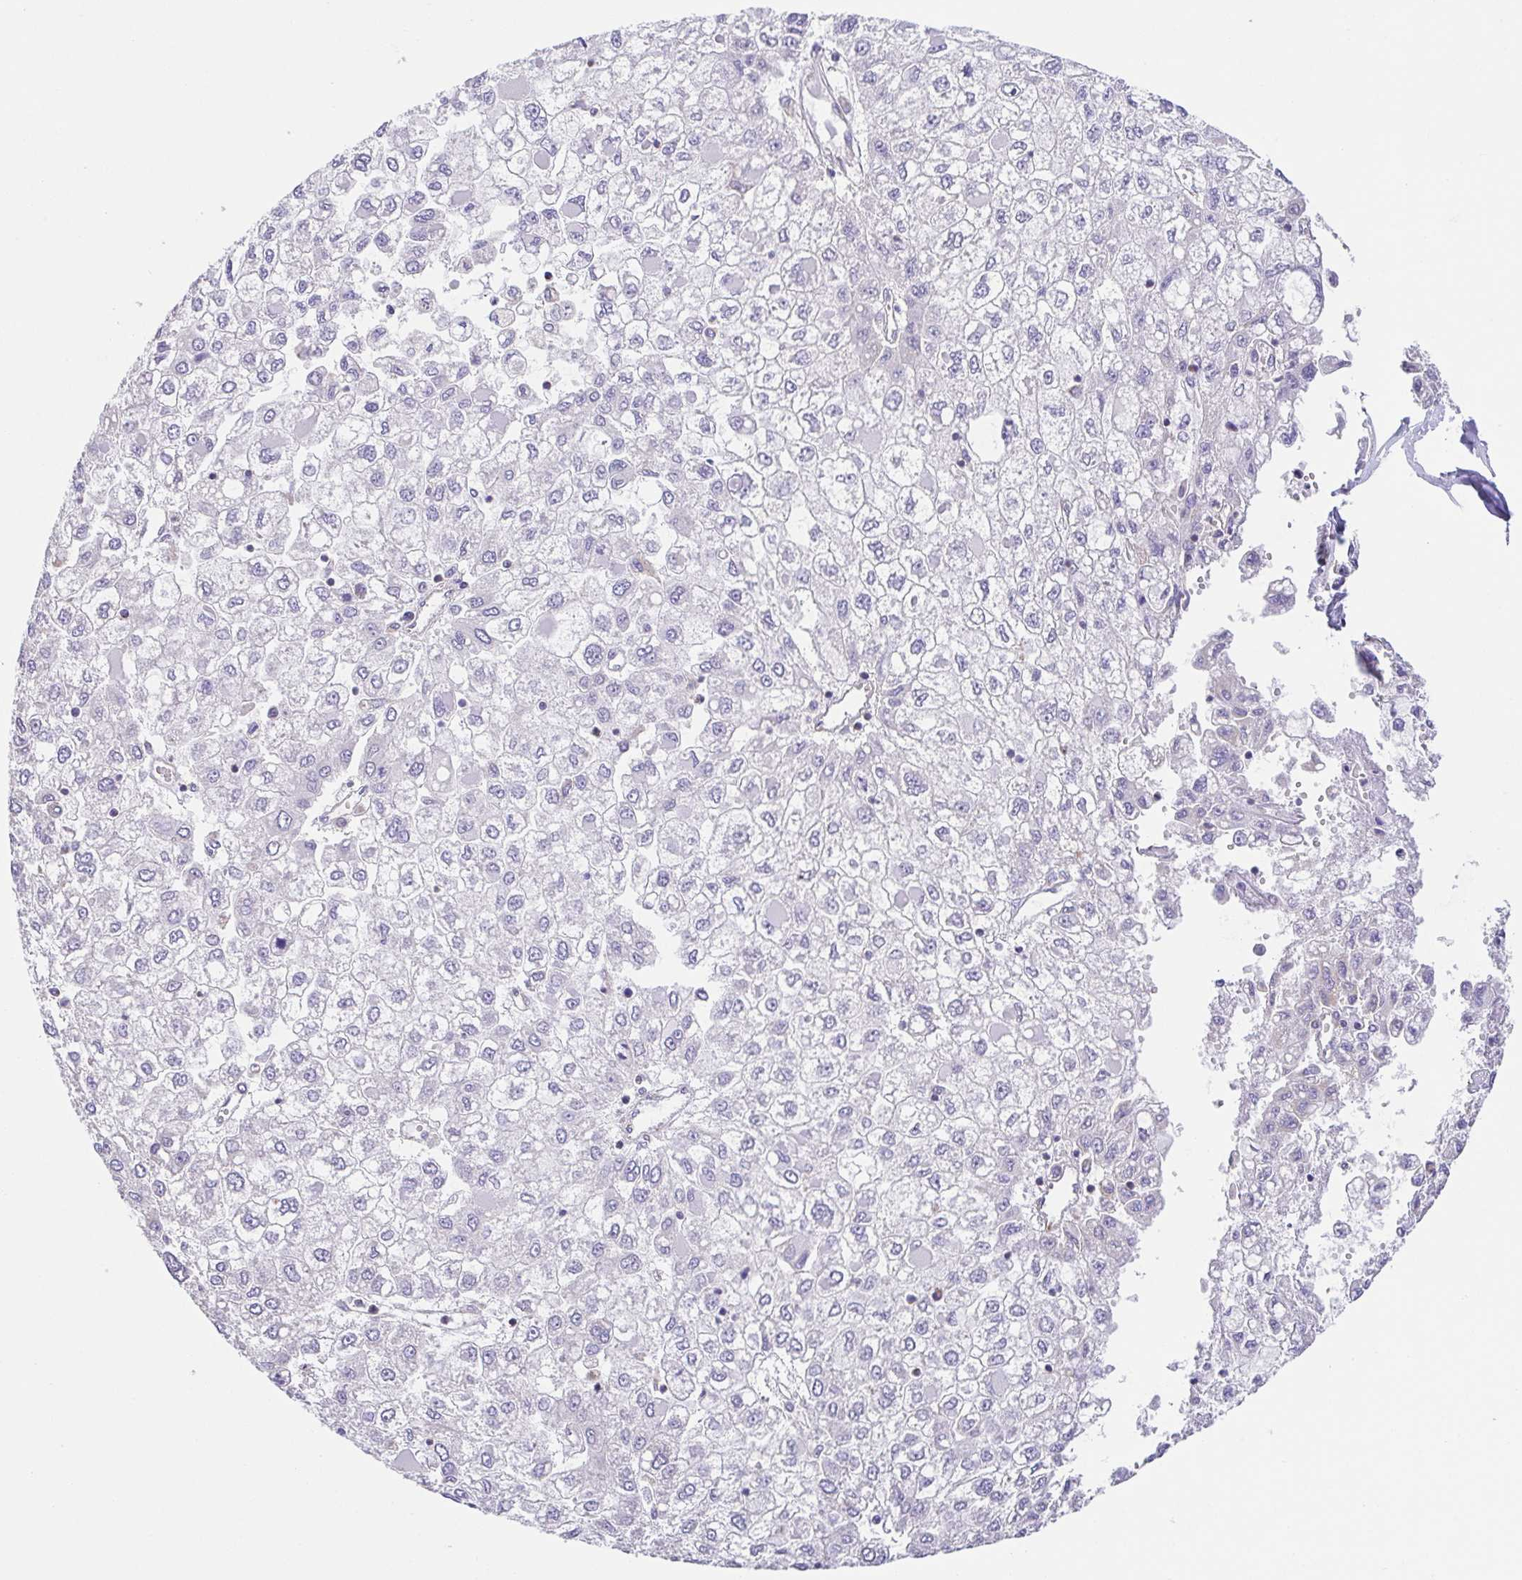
{"staining": {"intensity": "negative", "quantity": "none", "location": "none"}, "tissue": "liver cancer", "cell_type": "Tumor cells", "image_type": "cancer", "snomed": [{"axis": "morphology", "description": "Carcinoma, Hepatocellular, NOS"}, {"axis": "topography", "description": "Liver"}], "caption": "This is an IHC micrograph of human hepatocellular carcinoma (liver). There is no expression in tumor cells.", "gene": "GINM1", "patient": {"sex": "male", "age": 40}}